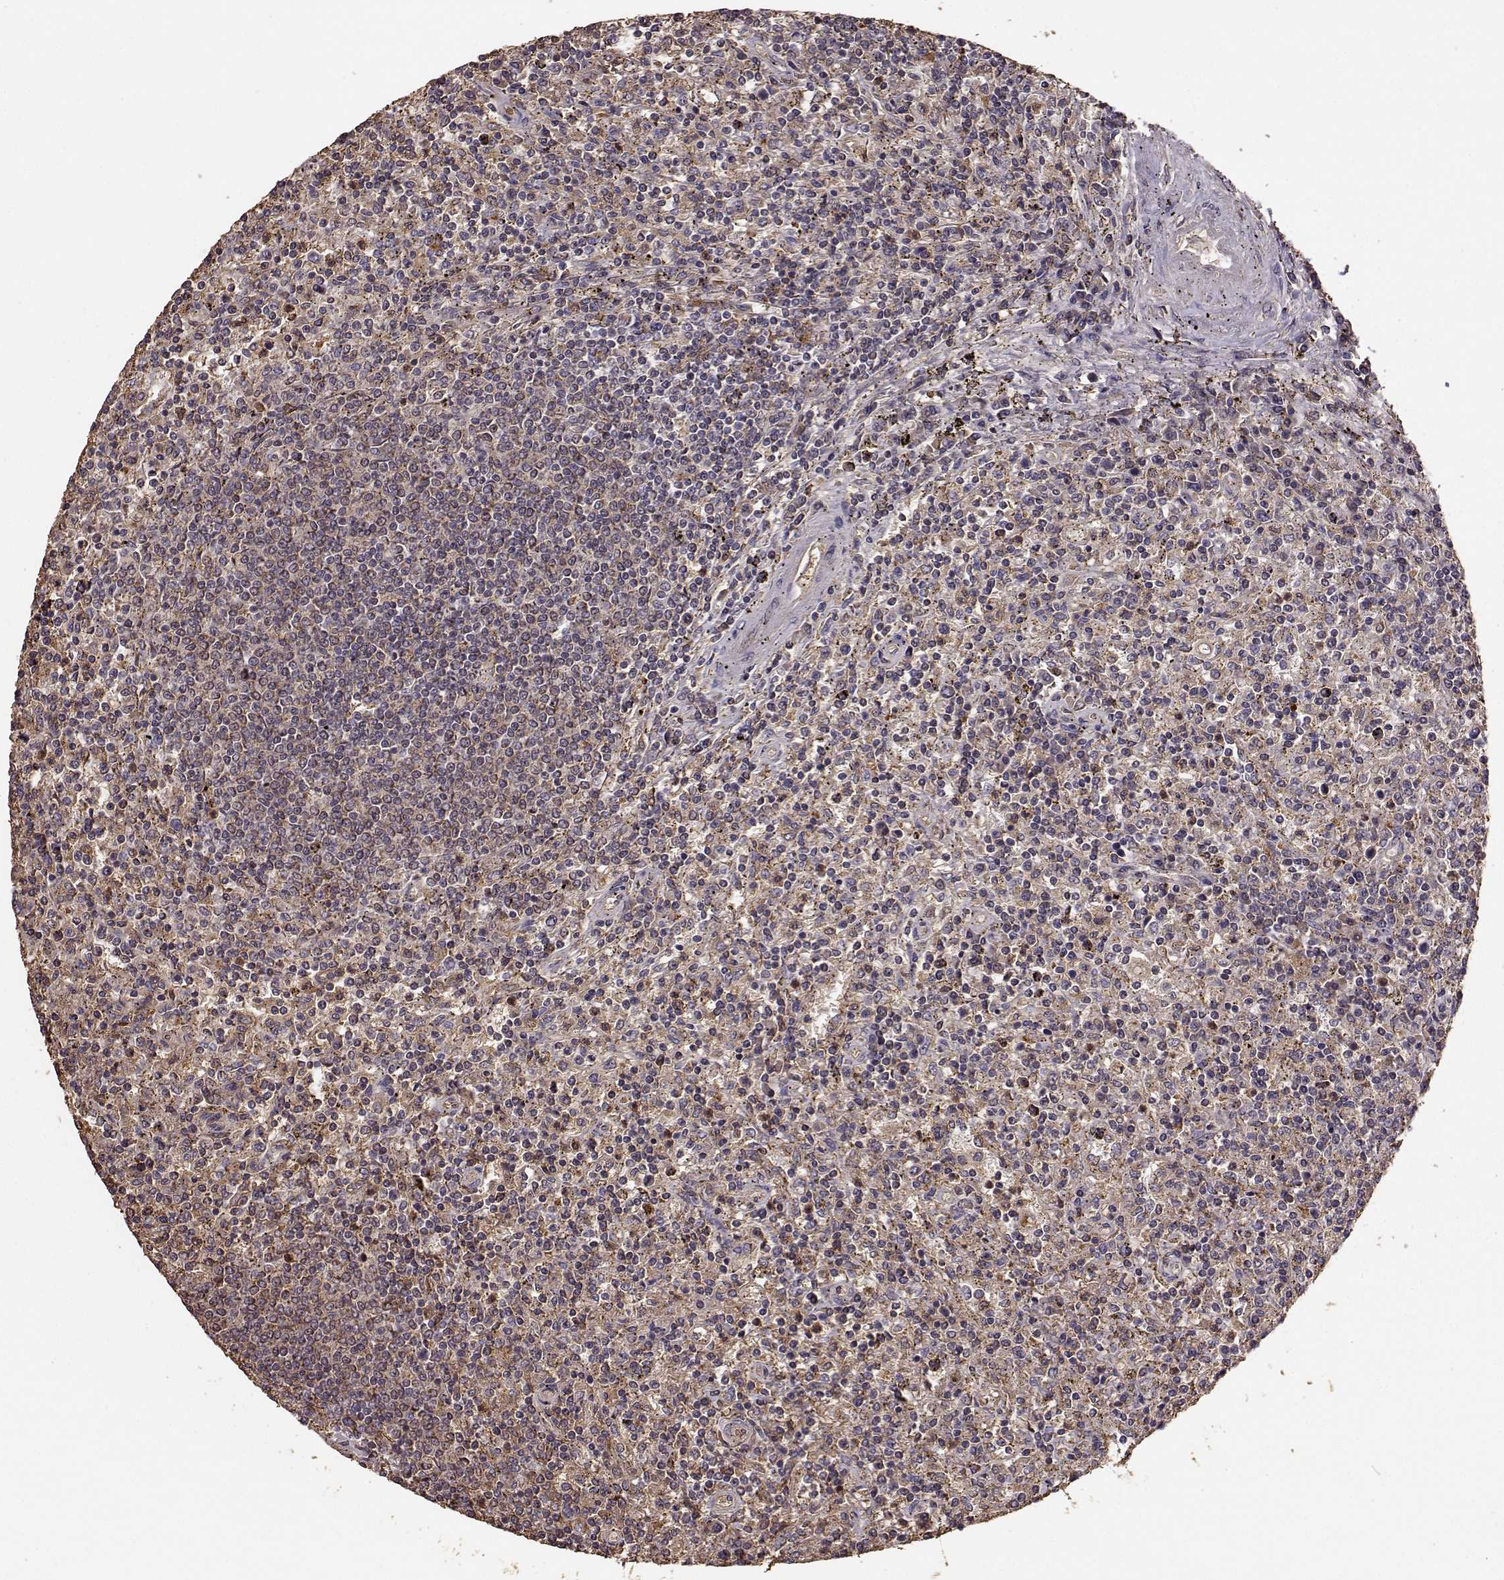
{"staining": {"intensity": "moderate", "quantity": "25%-75%", "location": "cytoplasmic/membranous"}, "tissue": "lymphoma", "cell_type": "Tumor cells", "image_type": "cancer", "snomed": [{"axis": "morphology", "description": "Malignant lymphoma, non-Hodgkin's type, Low grade"}, {"axis": "topography", "description": "Spleen"}], "caption": "High-power microscopy captured an immunohistochemistry micrograph of low-grade malignant lymphoma, non-Hodgkin's type, revealing moderate cytoplasmic/membranous expression in approximately 25%-75% of tumor cells. Using DAB (brown) and hematoxylin (blue) stains, captured at high magnification using brightfield microscopy.", "gene": "PTGES2", "patient": {"sex": "male", "age": 62}}